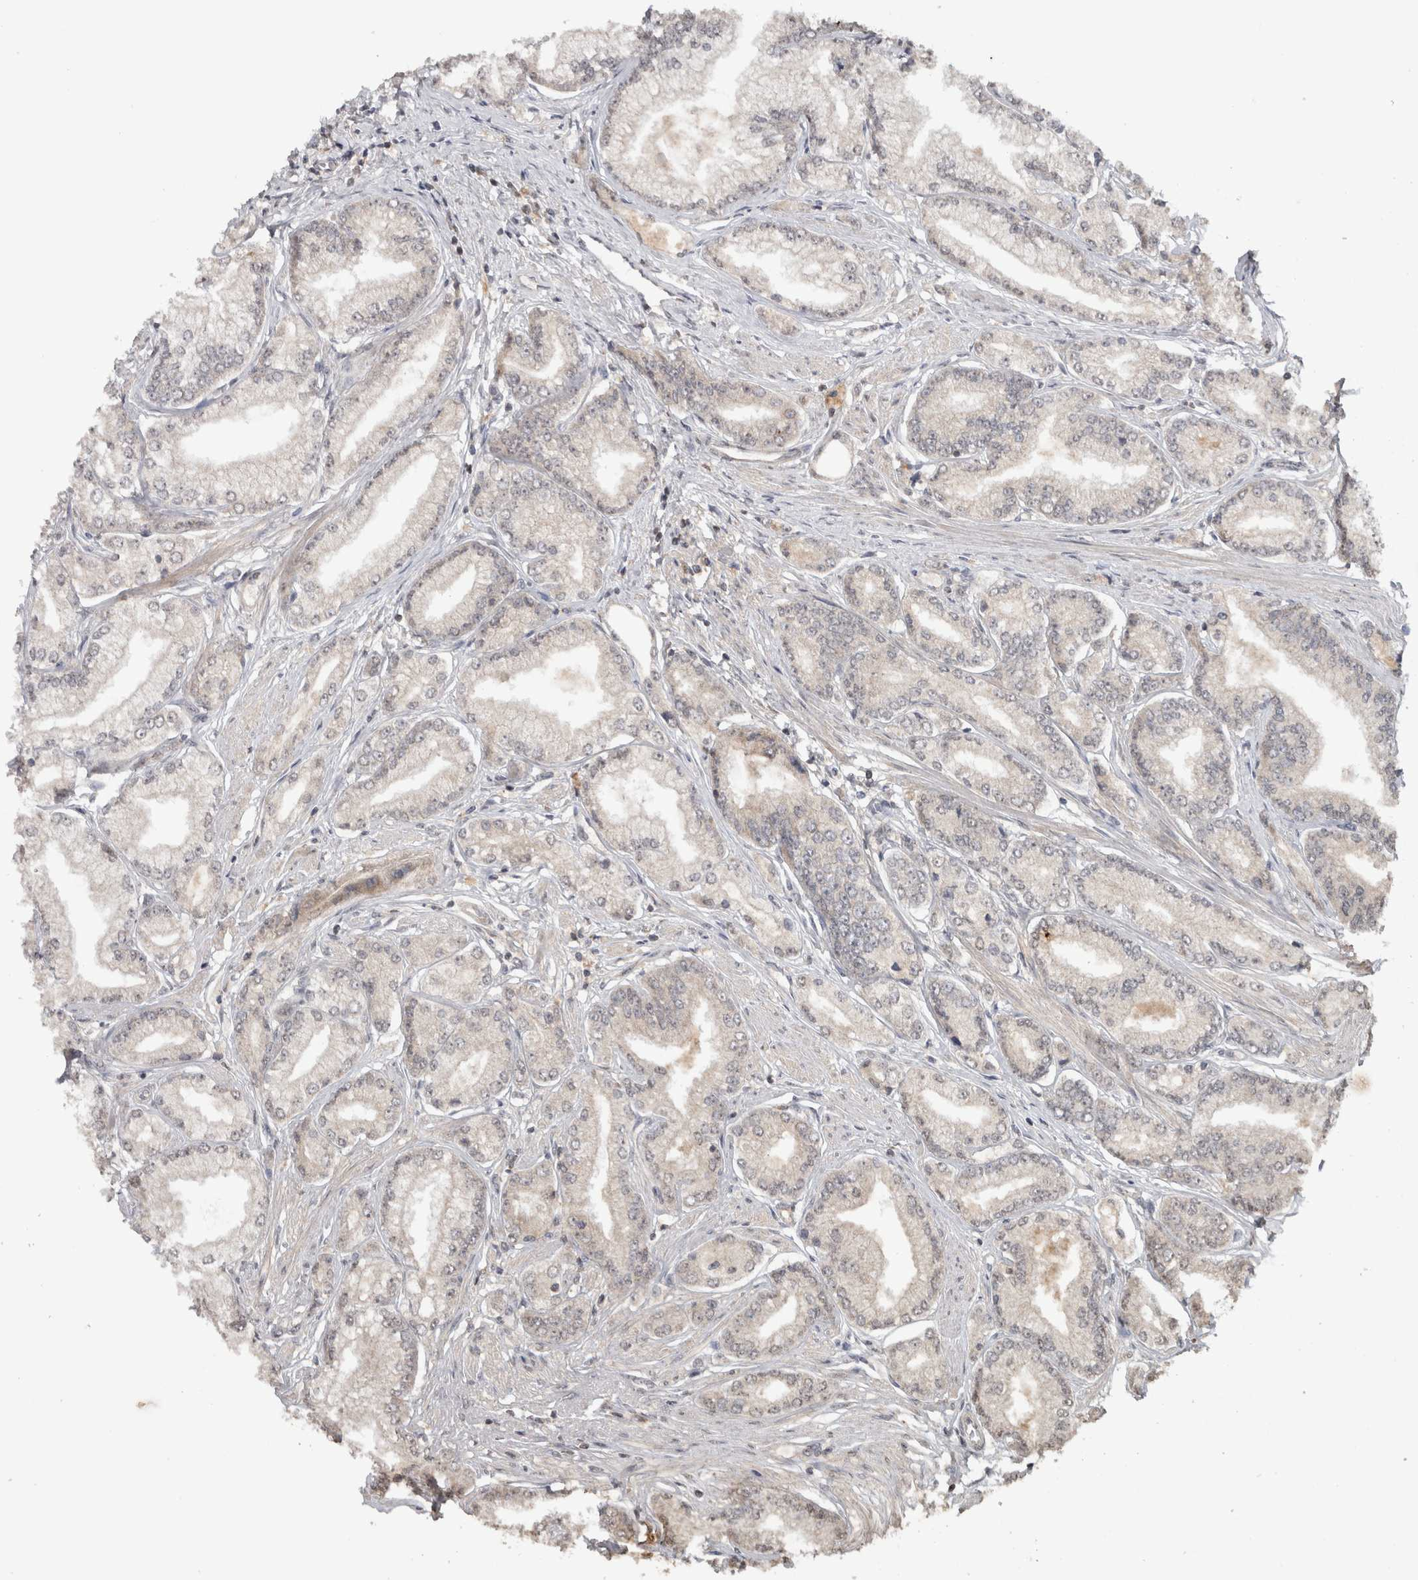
{"staining": {"intensity": "negative", "quantity": "none", "location": "none"}, "tissue": "prostate cancer", "cell_type": "Tumor cells", "image_type": "cancer", "snomed": [{"axis": "morphology", "description": "Adenocarcinoma, Low grade"}, {"axis": "topography", "description": "Prostate"}], "caption": "A micrograph of prostate cancer stained for a protein shows no brown staining in tumor cells.", "gene": "HMOX2", "patient": {"sex": "male", "age": 52}}